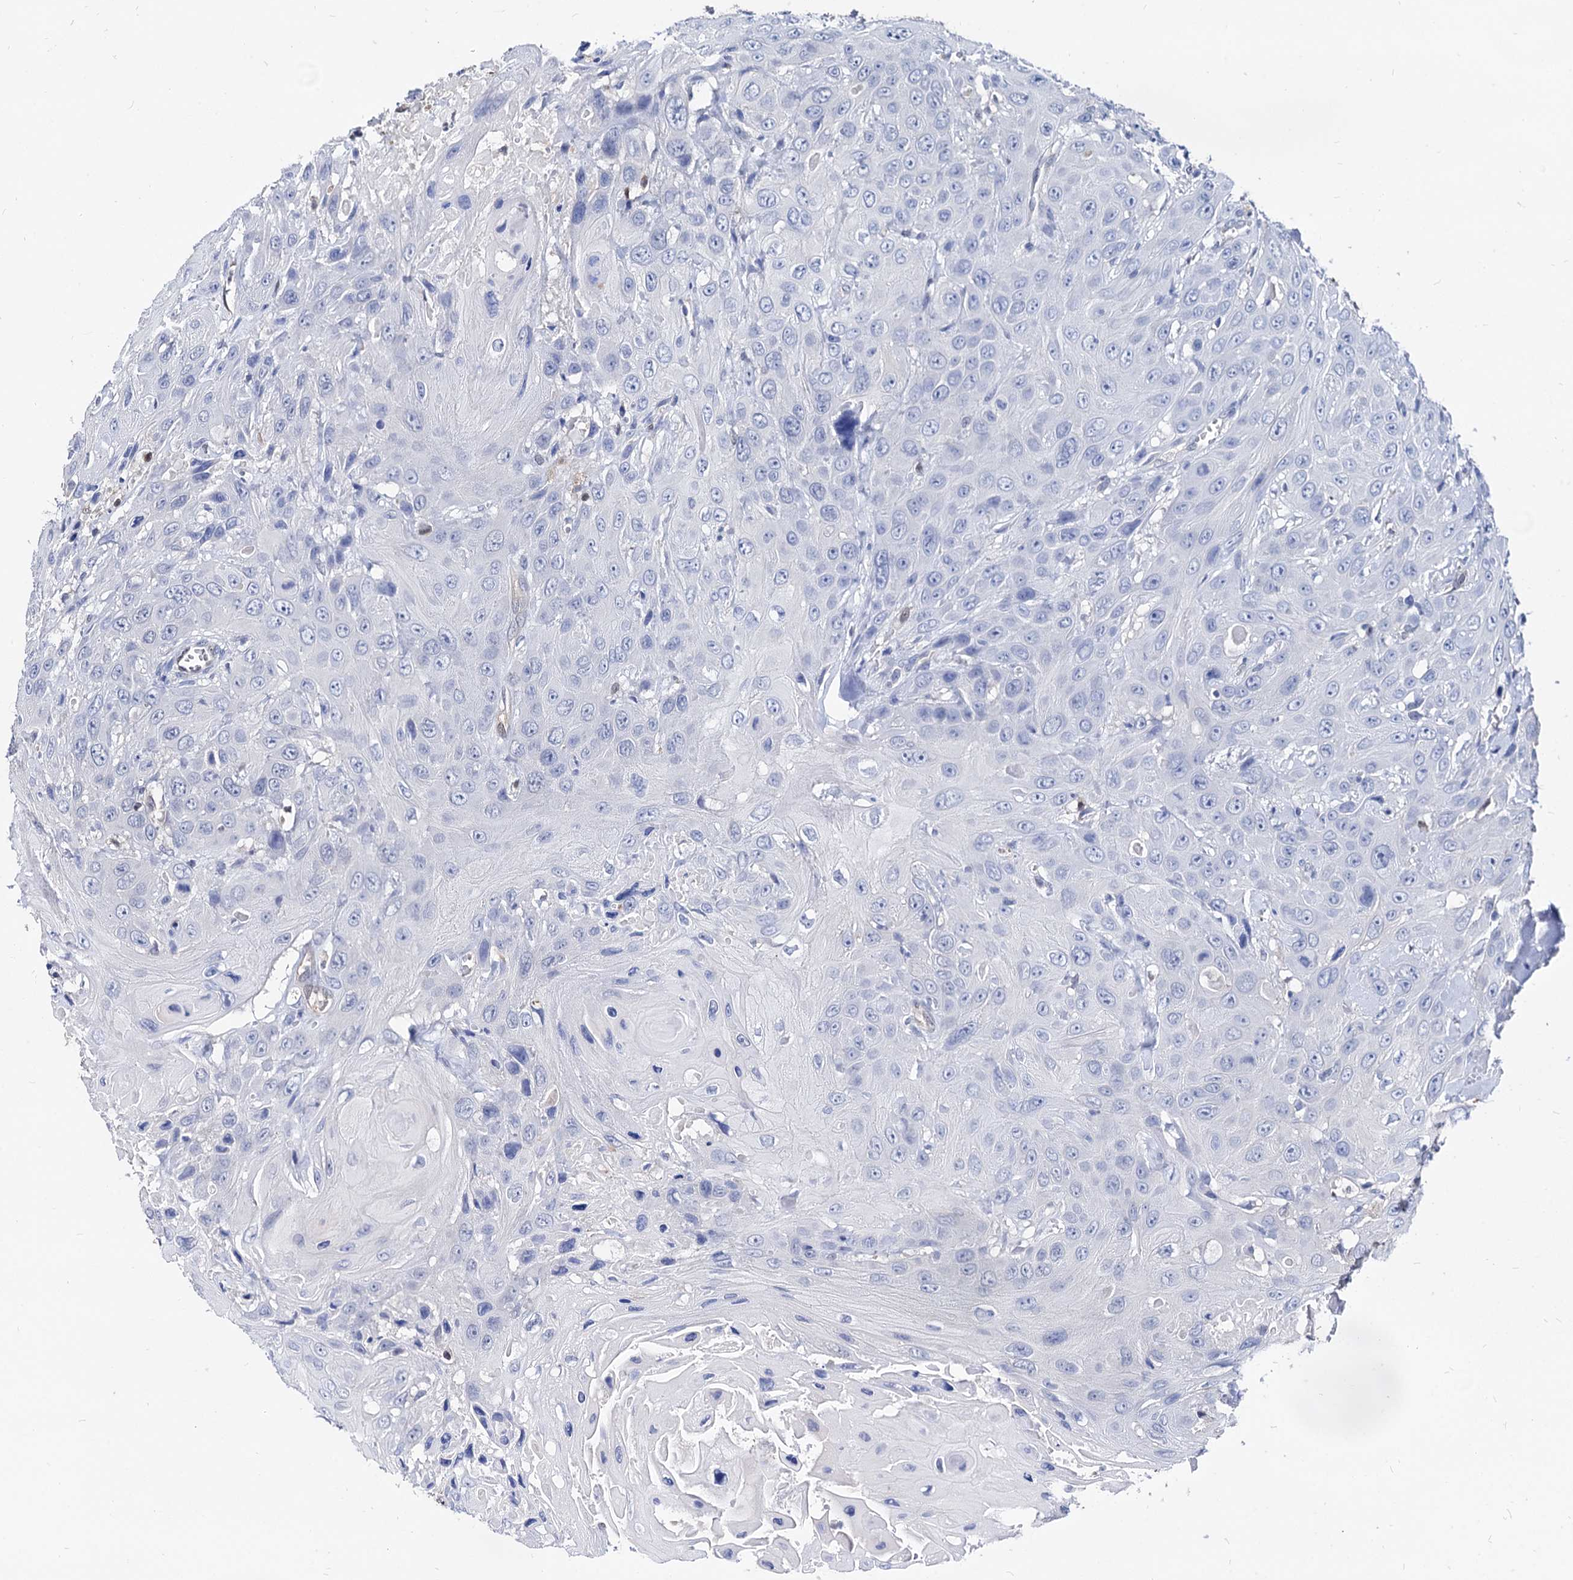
{"staining": {"intensity": "negative", "quantity": "none", "location": "none"}, "tissue": "head and neck cancer", "cell_type": "Tumor cells", "image_type": "cancer", "snomed": [{"axis": "morphology", "description": "Squamous cell carcinoma, NOS"}, {"axis": "topography", "description": "Head-Neck"}], "caption": "Immunohistochemical staining of human head and neck cancer demonstrates no significant expression in tumor cells.", "gene": "CPPED1", "patient": {"sex": "male", "age": 81}}